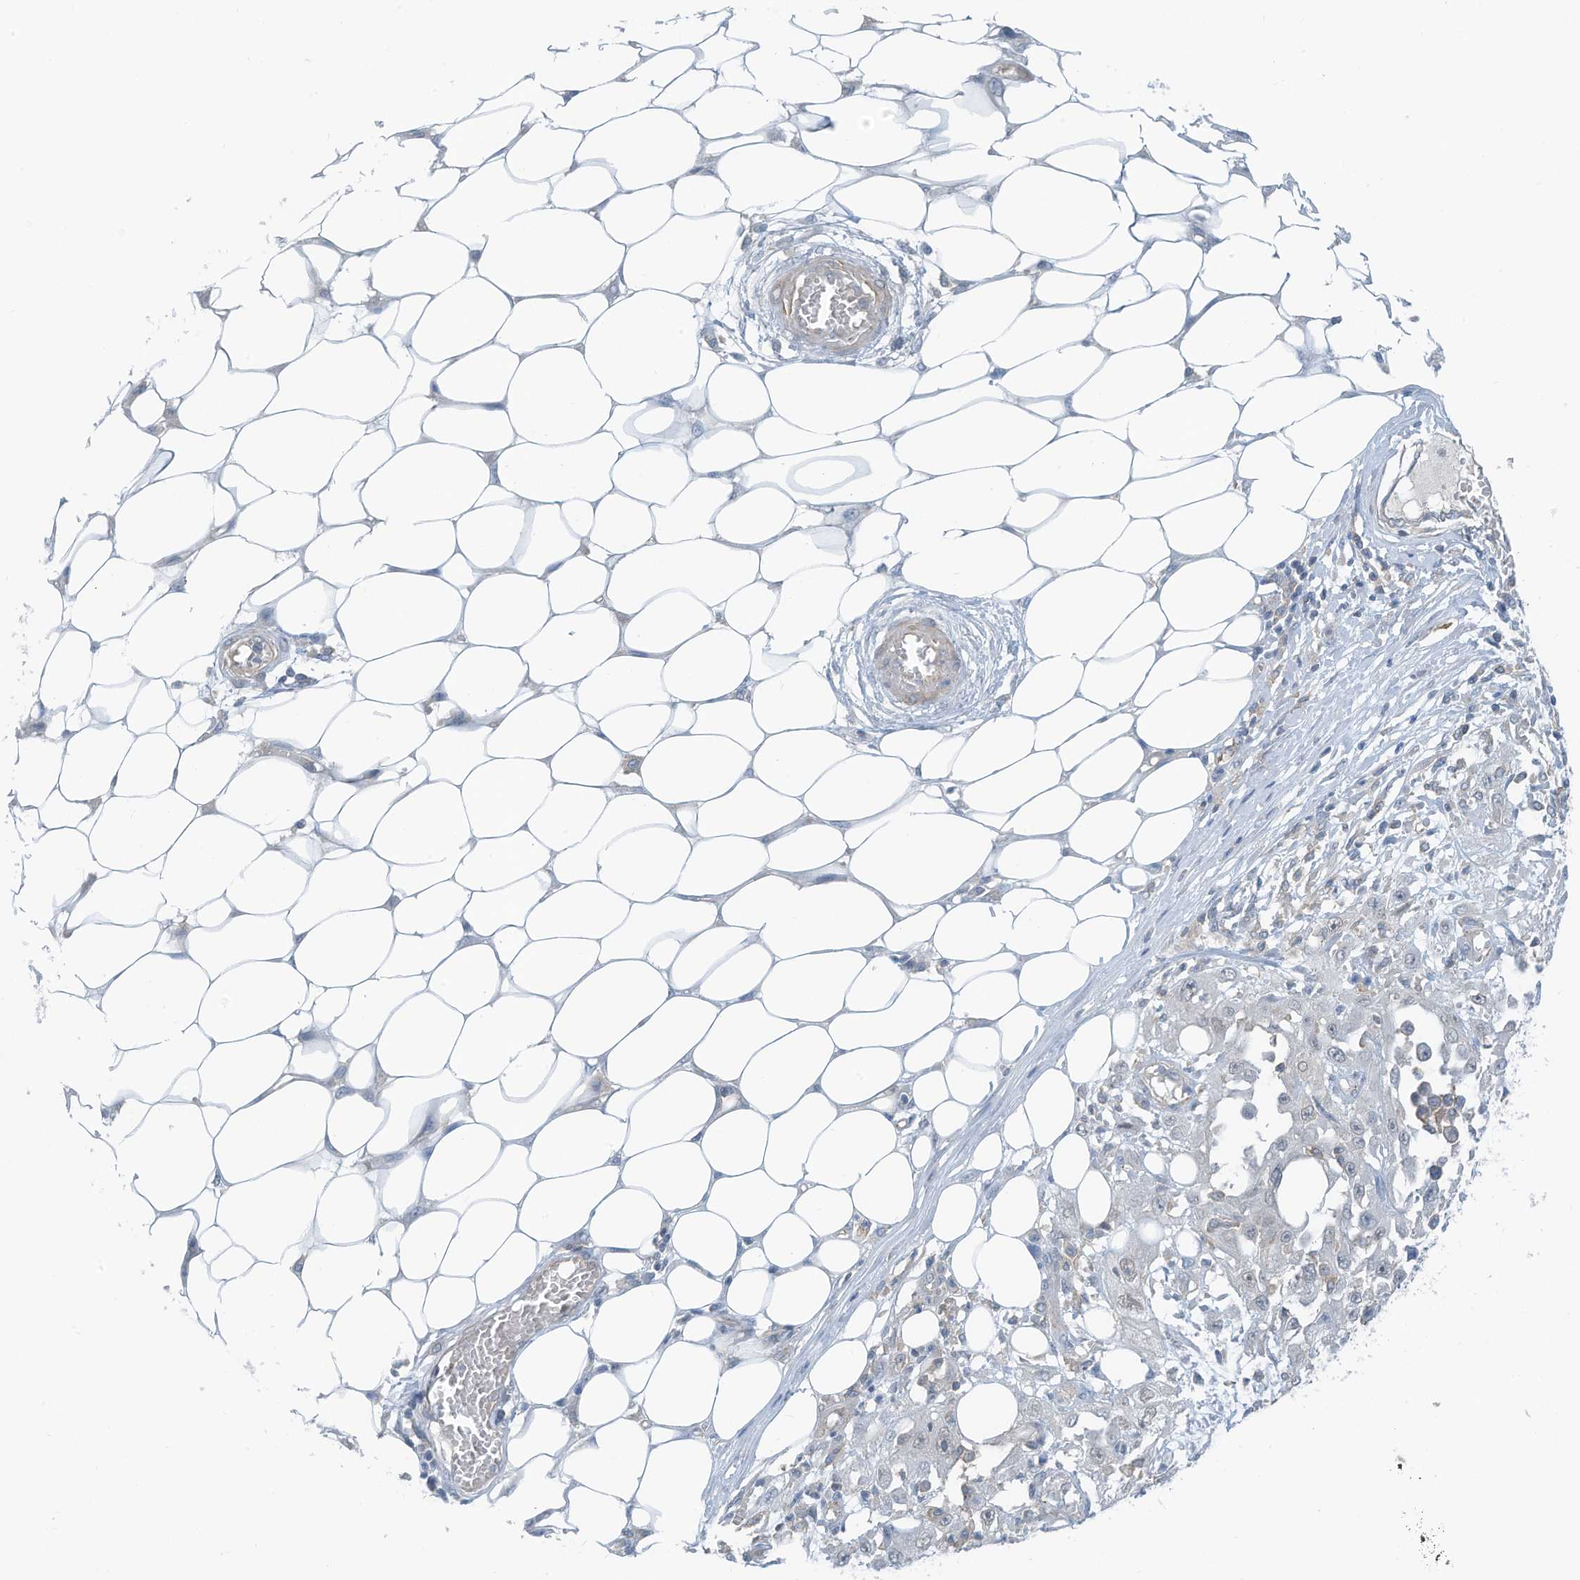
{"staining": {"intensity": "weak", "quantity": "<25%", "location": "nuclear"}, "tissue": "skin cancer", "cell_type": "Tumor cells", "image_type": "cancer", "snomed": [{"axis": "morphology", "description": "Squamous cell carcinoma, NOS"}, {"axis": "morphology", "description": "Squamous cell carcinoma, metastatic, NOS"}, {"axis": "topography", "description": "Skin"}, {"axis": "topography", "description": "Lymph node"}], "caption": "Image shows no significant protein expression in tumor cells of skin metastatic squamous cell carcinoma.", "gene": "ZNF846", "patient": {"sex": "male", "age": 75}}